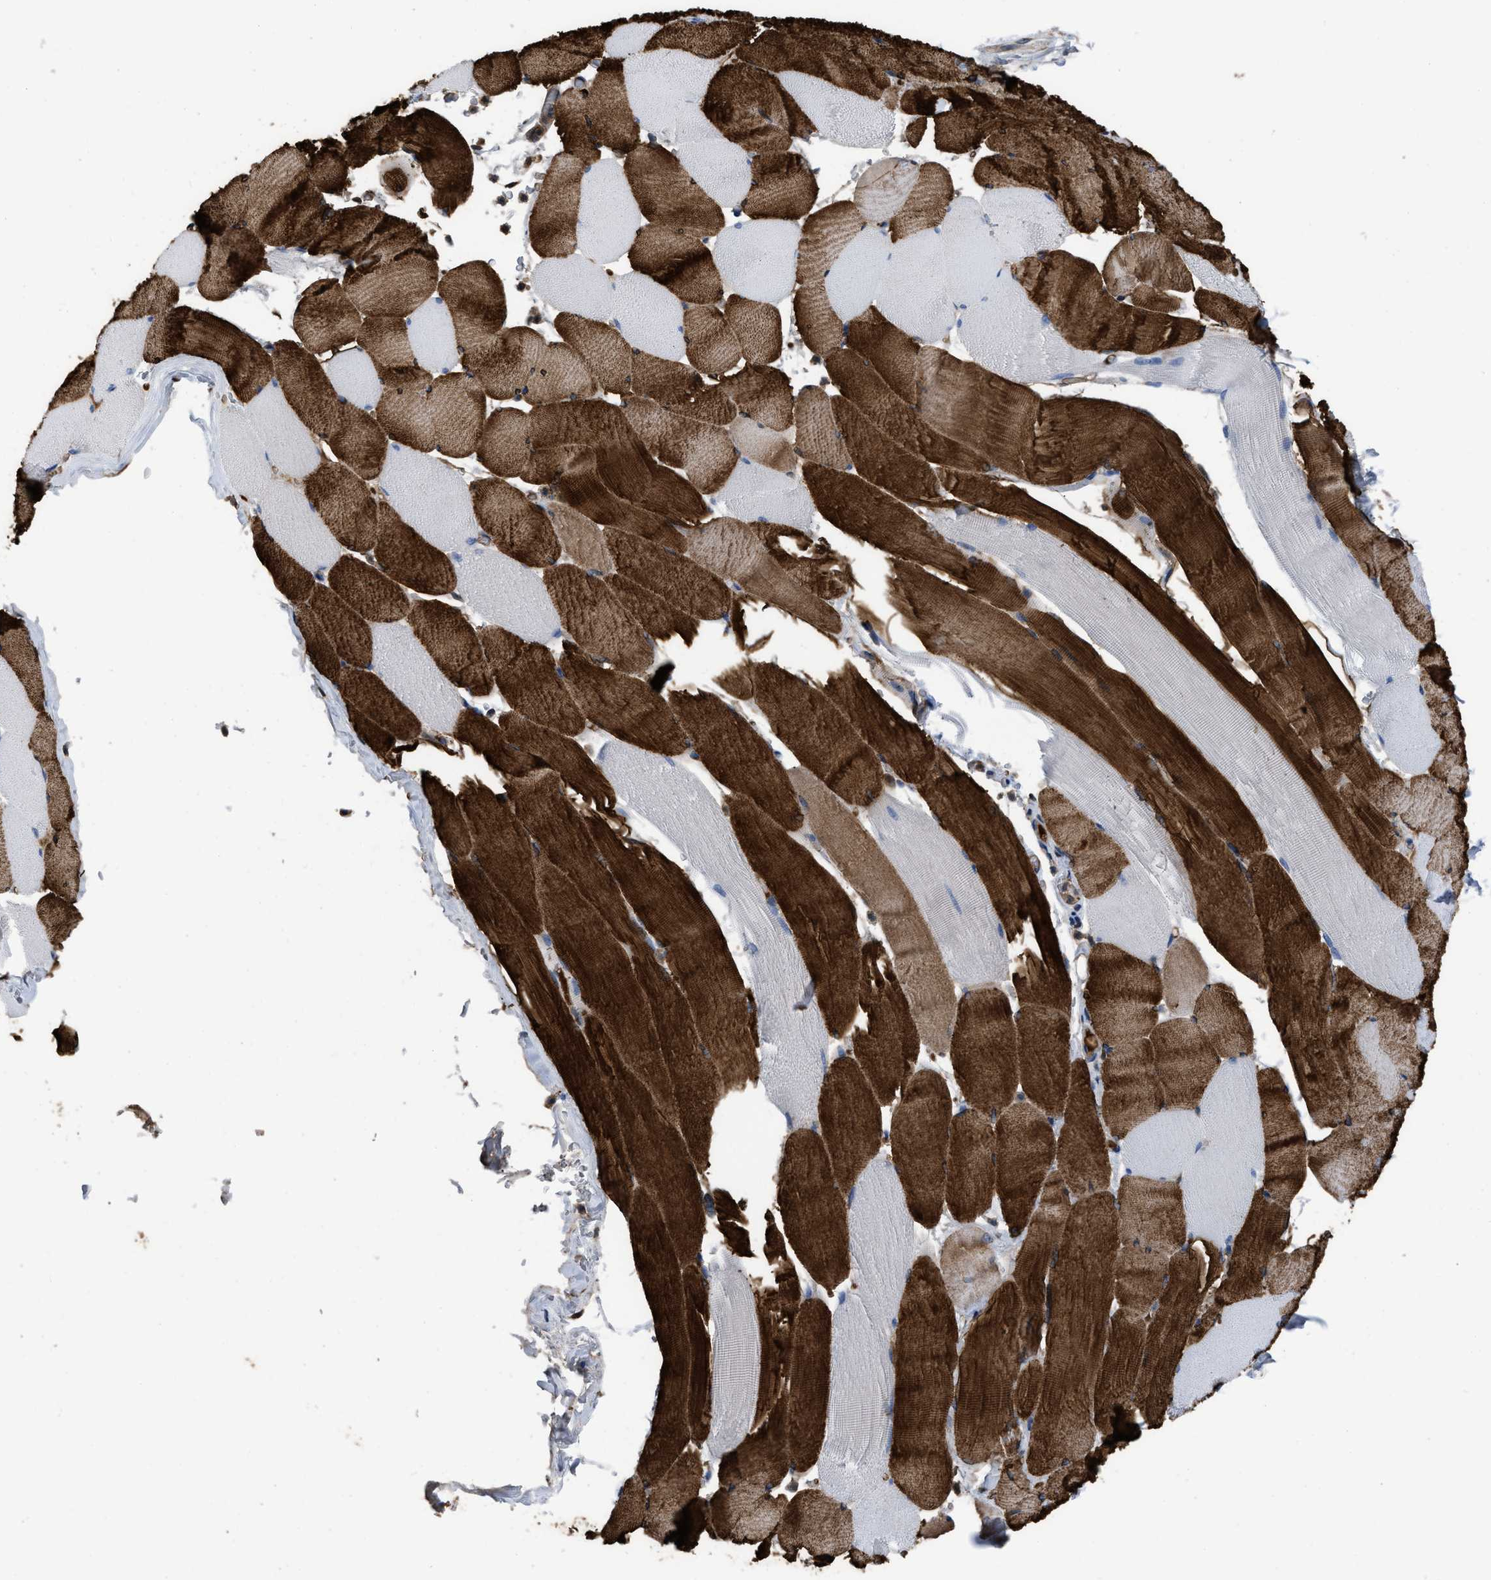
{"staining": {"intensity": "strong", "quantity": "25%-75%", "location": "cytoplasmic/membranous"}, "tissue": "skeletal muscle", "cell_type": "Myocytes", "image_type": "normal", "snomed": [{"axis": "morphology", "description": "Normal tissue, NOS"}, {"axis": "topography", "description": "Skeletal muscle"}], "caption": "Immunohistochemistry (IHC) photomicrograph of normal skeletal muscle: skeletal muscle stained using immunohistochemistry (IHC) demonstrates high levels of strong protein expression localized specifically in the cytoplasmic/membranous of myocytes, appearing as a cytoplasmic/membranous brown color.", "gene": "TRIOBP", "patient": {"sex": "male", "age": 62}}